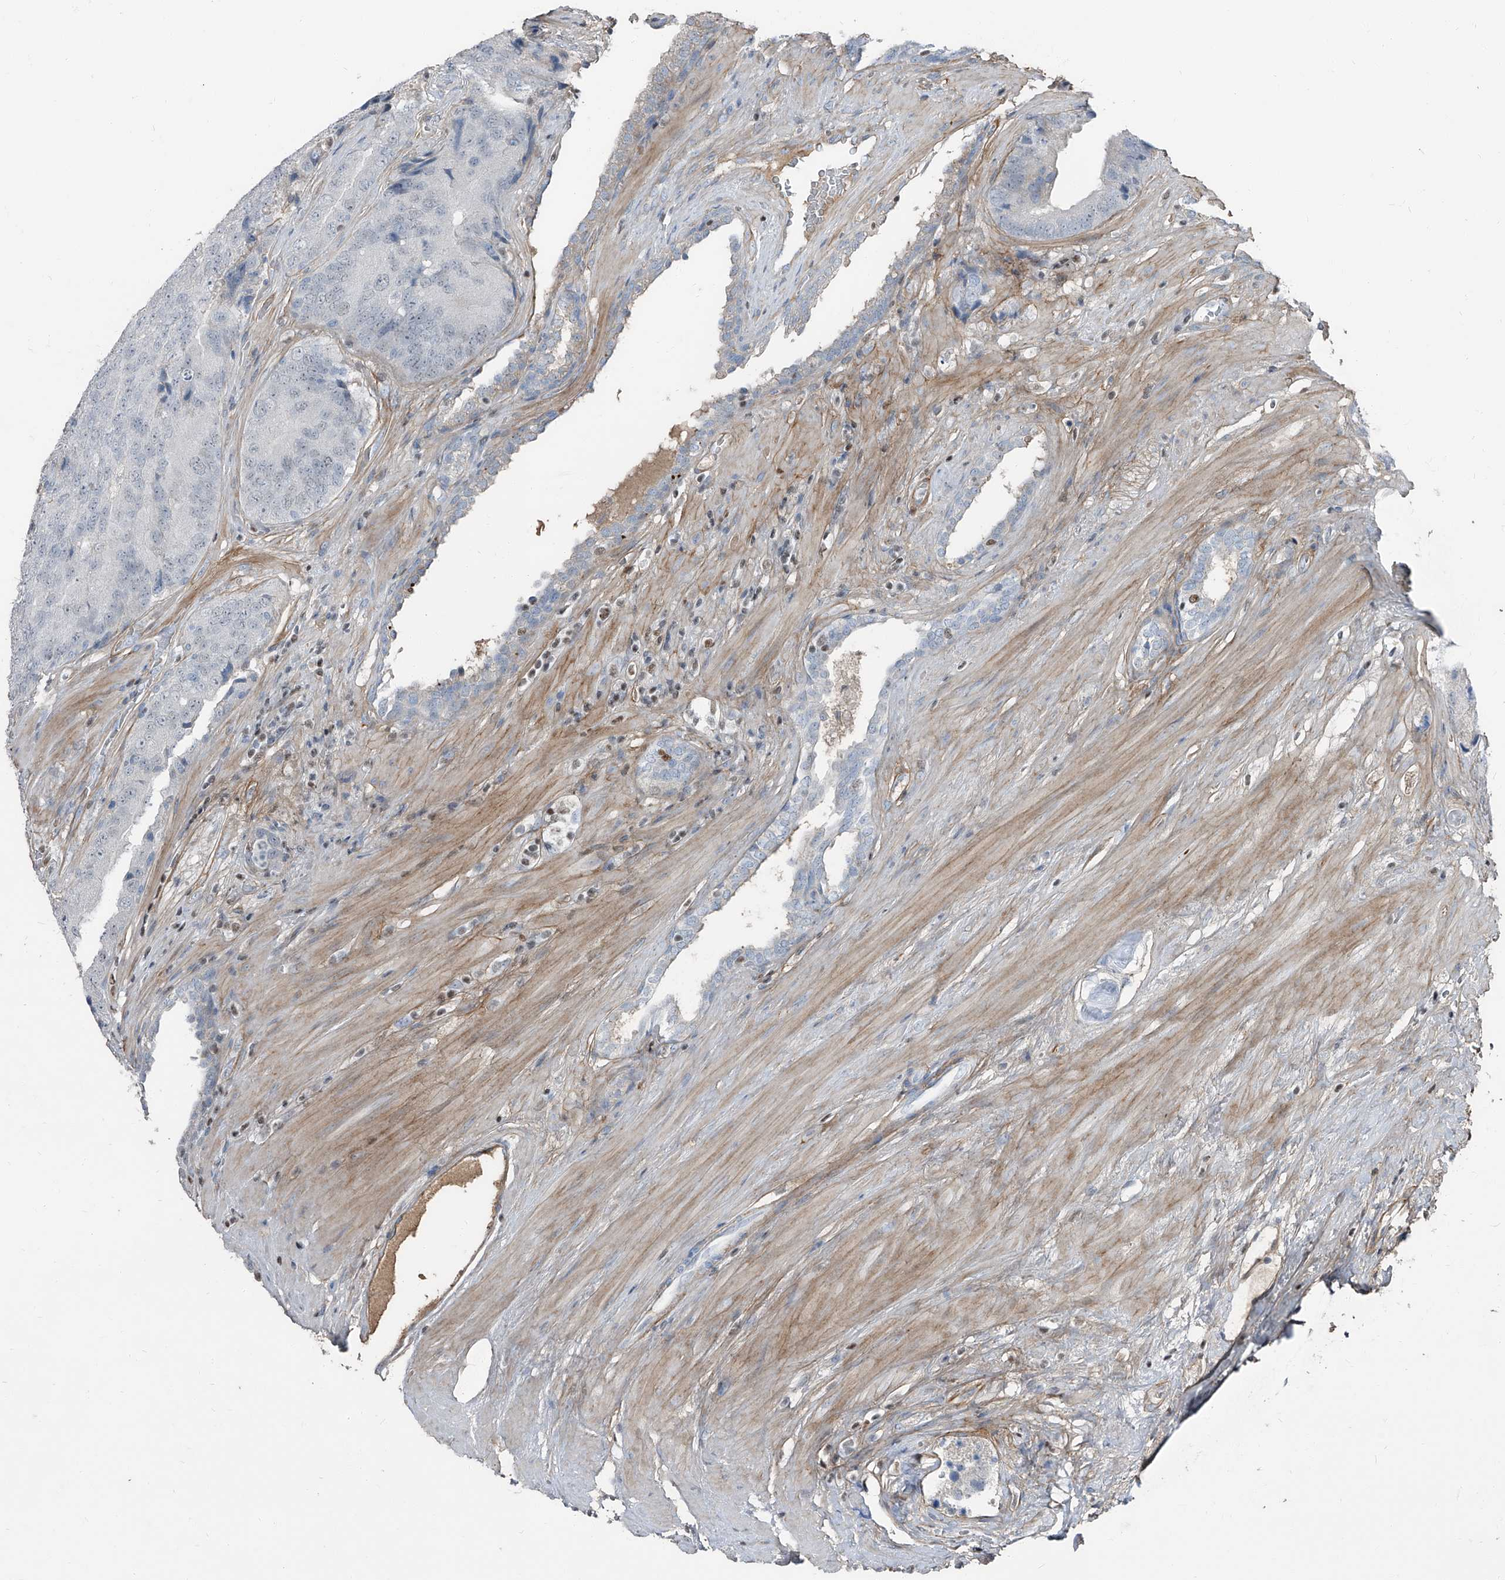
{"staining": {"intensity": "negative", "quantity": "none", "location": "none"}, "tissue": "prostate cancer", "cell_type": "Tumor cells", "image_type": "cancer", "snomed": [{"axis": "morphology", "description": "Adenocarcinoma, High grade"}, {"axis": "topography", "description": "Prostate"}], "caption": "An immunohistochemistry photomicrograph of prostate cancer (high-grade adenocarcinoma) is shown. There is no staining in tumor cells of prostate cancer (high-grade adenocarcinoma).", "gene": "HOXA3", "patient": {"sex": "male", "age": 70}}